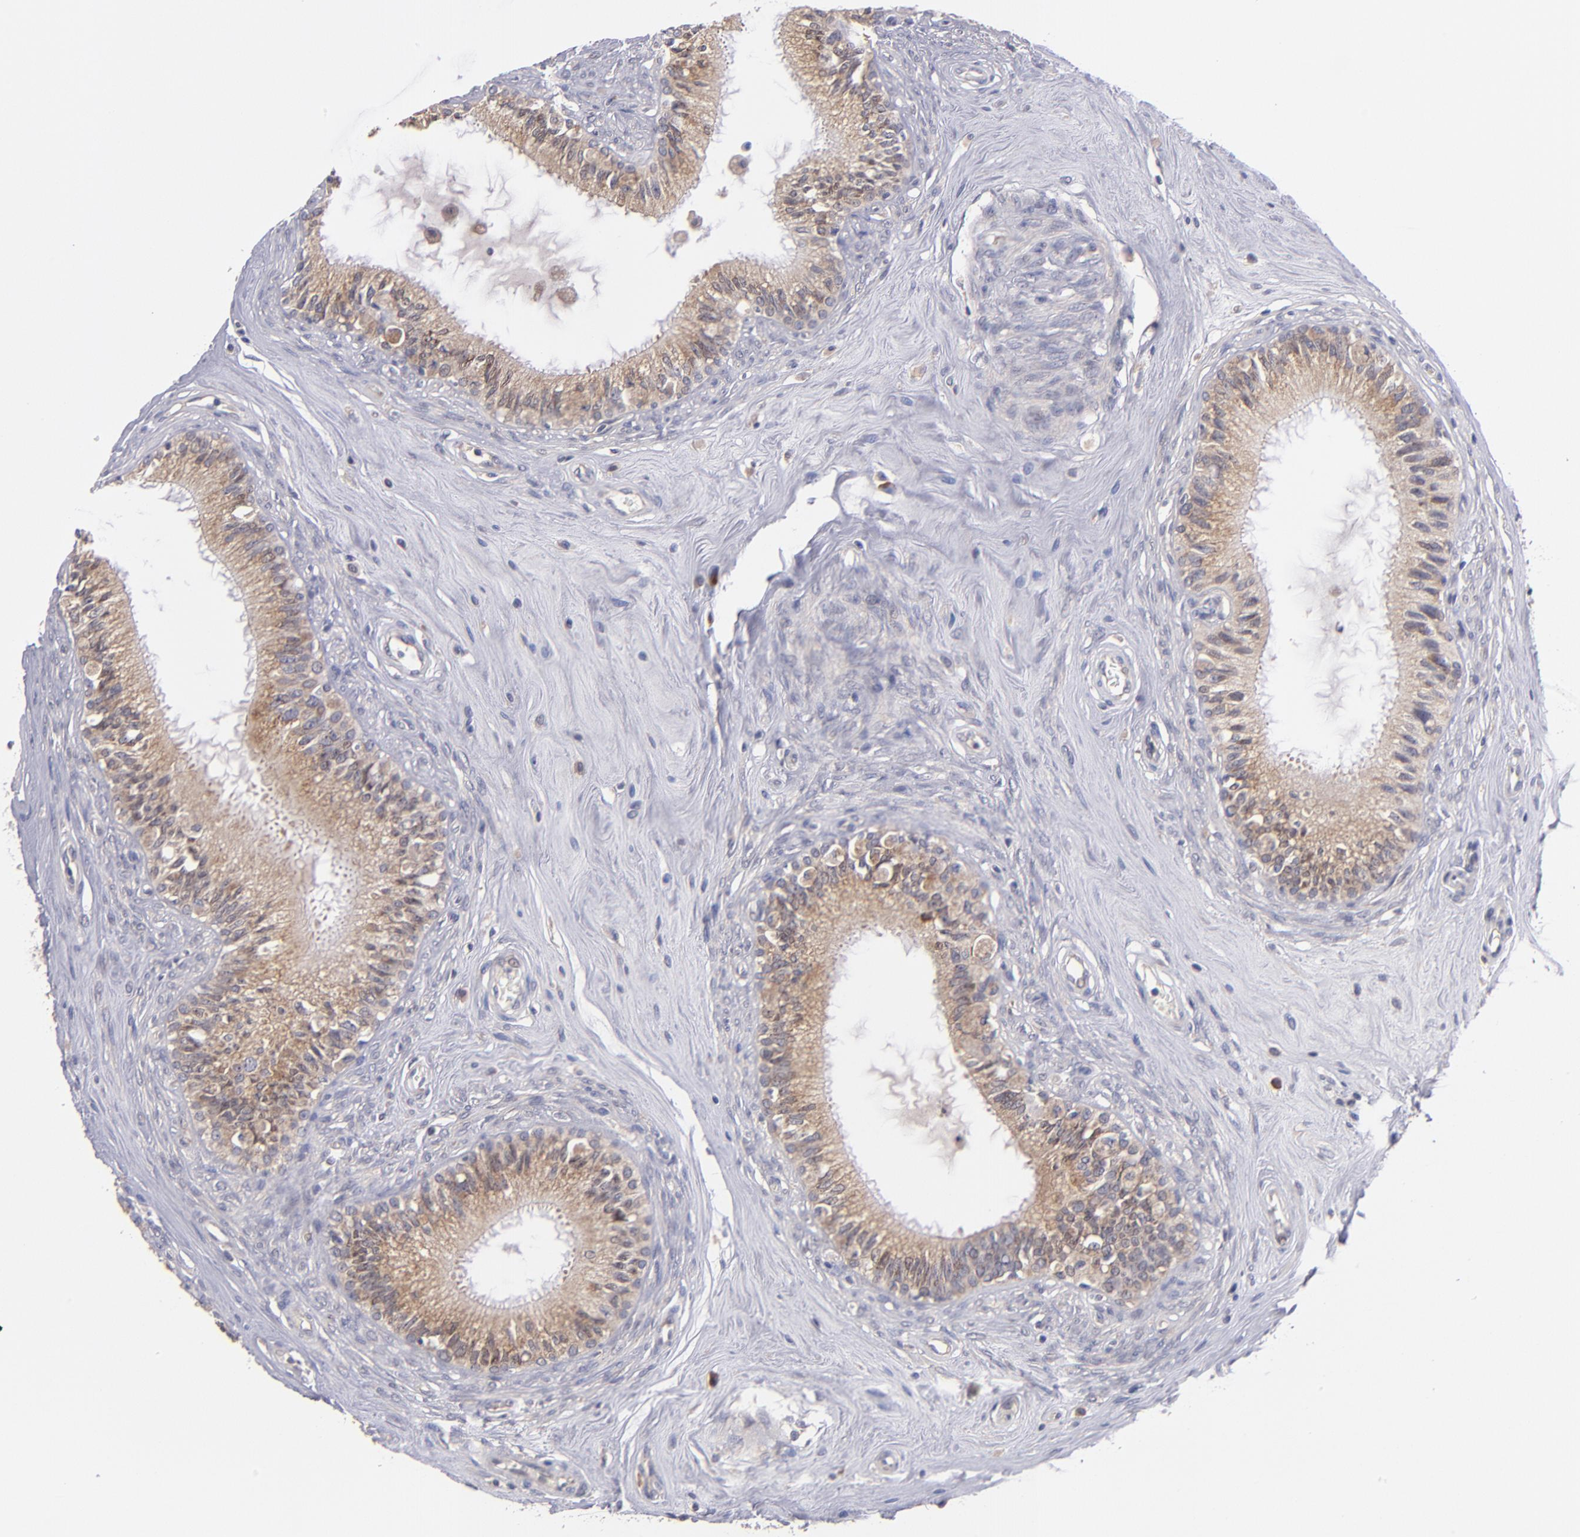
{"staining": {"intensity": "weak", "quantity": ">75%", "location": "cytoplasmic/membranous"}, "tissue": "epididymis", "cell_type": "Glandular cells", "image_type": "normal", "snomed": [{"axis": "morphology", "description": "Normal tissue, NOS"}, {"axis": "morphology", "description": "Inflammation, NOS"}, {"axis": "topography", "description": "Epididymis"}], "caption": "High-power microscopy captured an immunohistochemistry micrograph of benign epididymis, revealing weak cytoplasmic/membranous staining in approximately >75% of glandular cells. (IHC, brightfield microscopy, high magnification).", "gene": "EIF3L", "patient": {"sex": "male", "age": 84}}